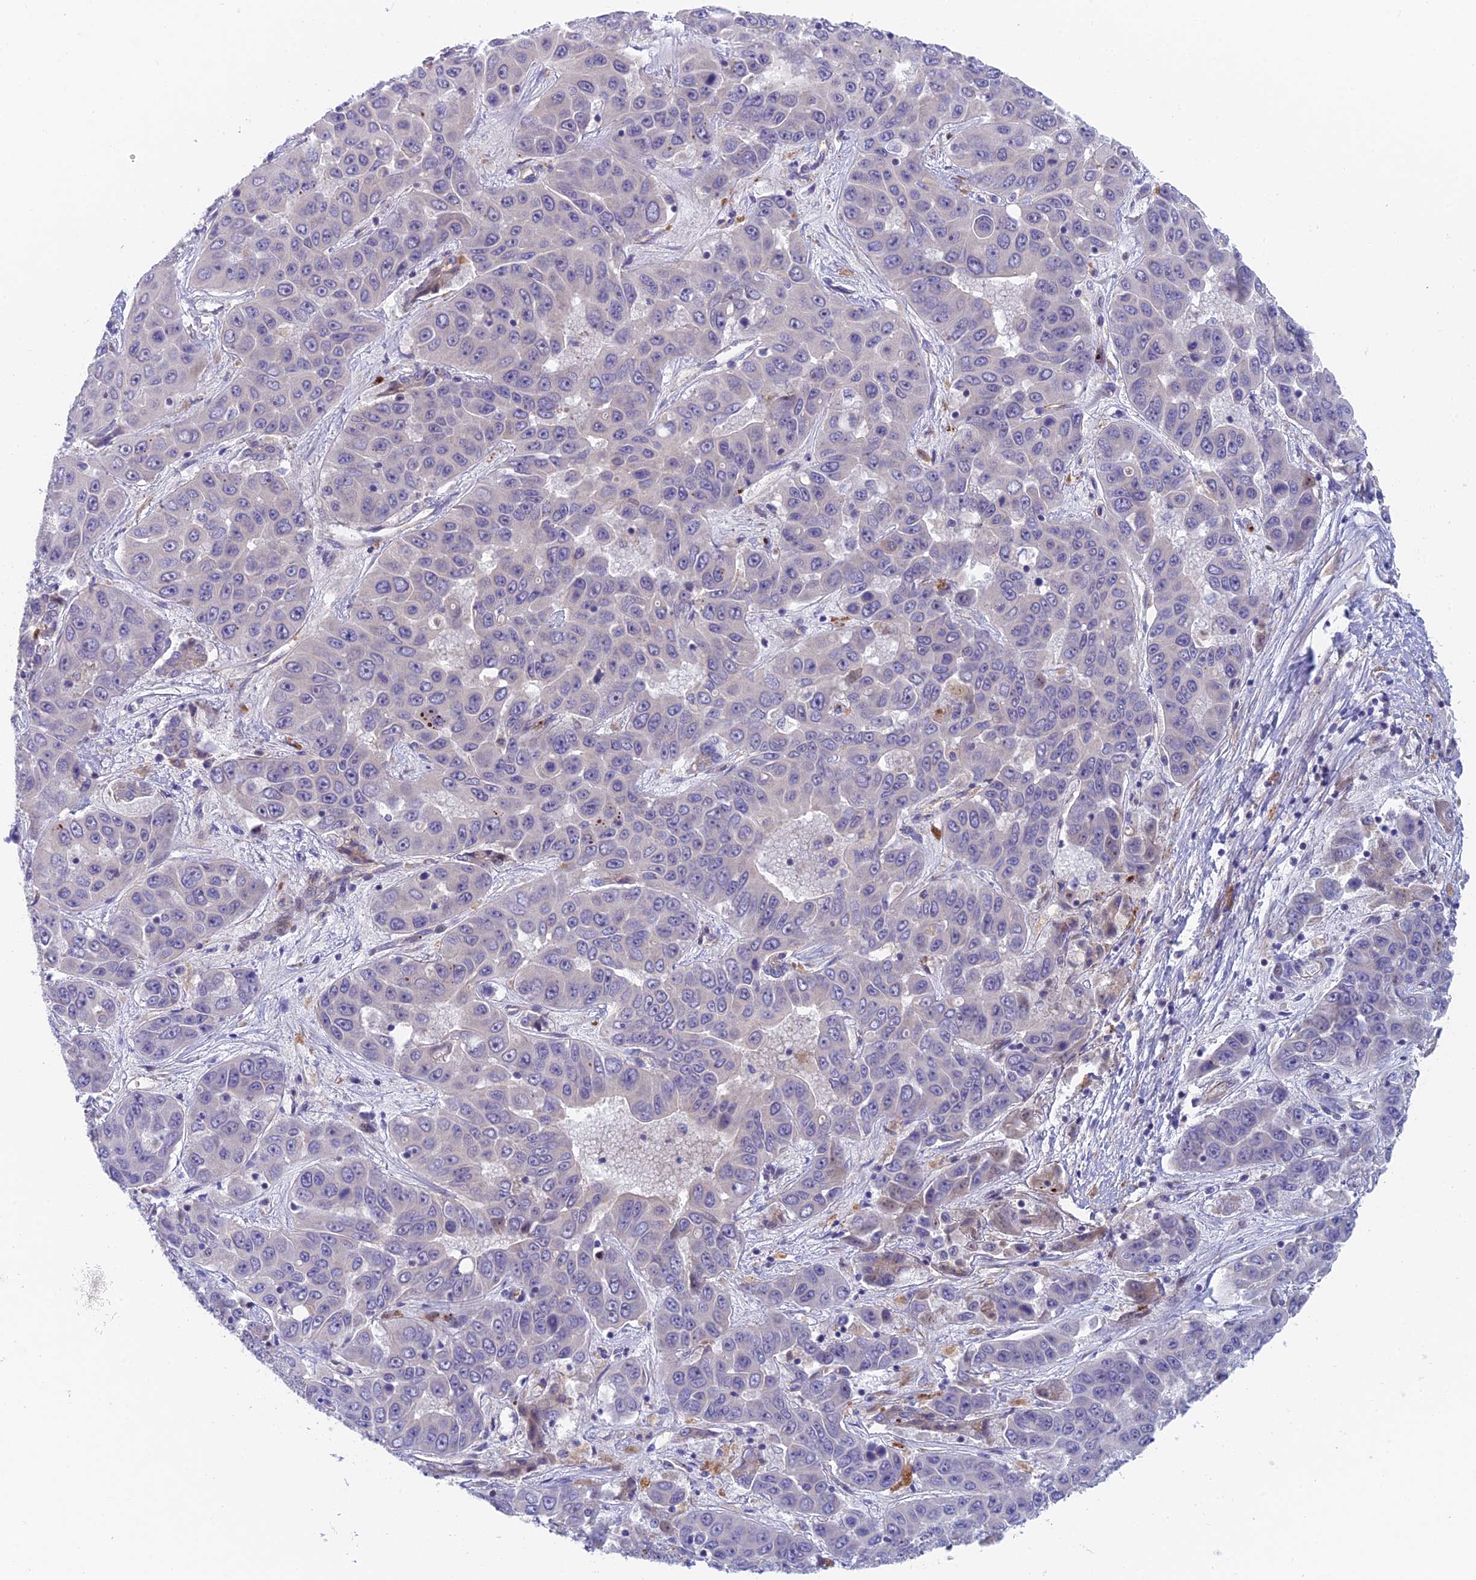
{"staining": {"intensity": "negative", "quantity": "none", "location": "none"}, "tissue": "liver cancer", "cell_type": "Tumor cells", "image_type": "cancer", "snomed": [{"axis": "morphology", "description": "Cholangiocarcinoma"}, {"axis": "topography", "description": "Liver"}], "caption": "This is an IHC photomicrograph of human liver cholangiocarcinoma. There is no expression in tumor cells.", "gene": "ADAMTS13", "patient": {"sex": "female", "age": 52}}